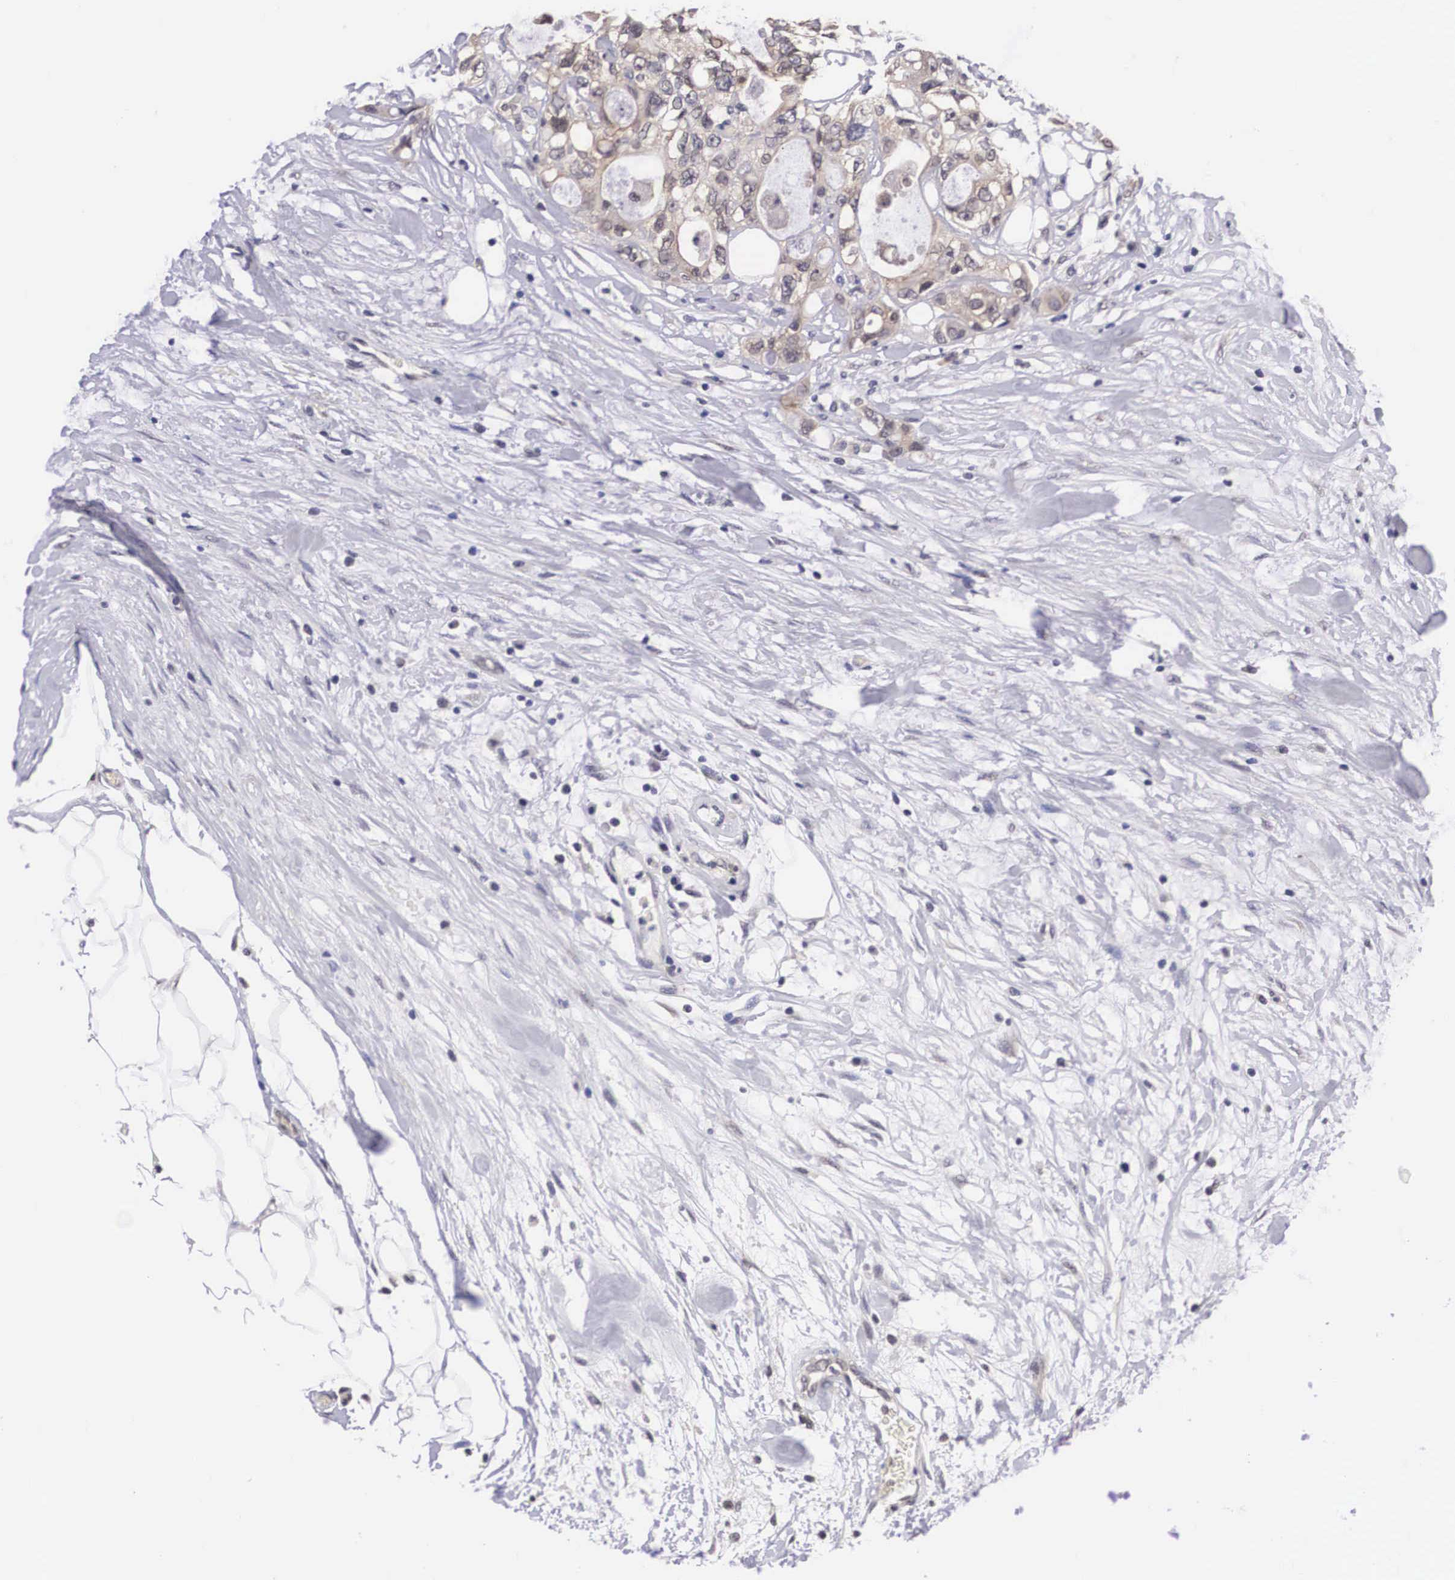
{"staining": {"intensity": "moderate", "quantity": "25%-75%", "location": "cytoplasmic/membranous"}, "tissue": "colorectal cancer", "cell_type": "Tumor cells", "image_type": "cancer", "snomed": [{"axis": "morphology", "description": "Adenocarcinoma, NOS"}, {"axis": "topography", "description": "Rectum"}], "caption": "An IHC micrograph of neoplastic tissue is shown. Protein staining in brown labels moderate cytoplasmic/membranous positivity in colorectal adenocarcinoma within tumor cells.", "gene": "OTX2", "patient": {"sex": "female", "age": 57}}